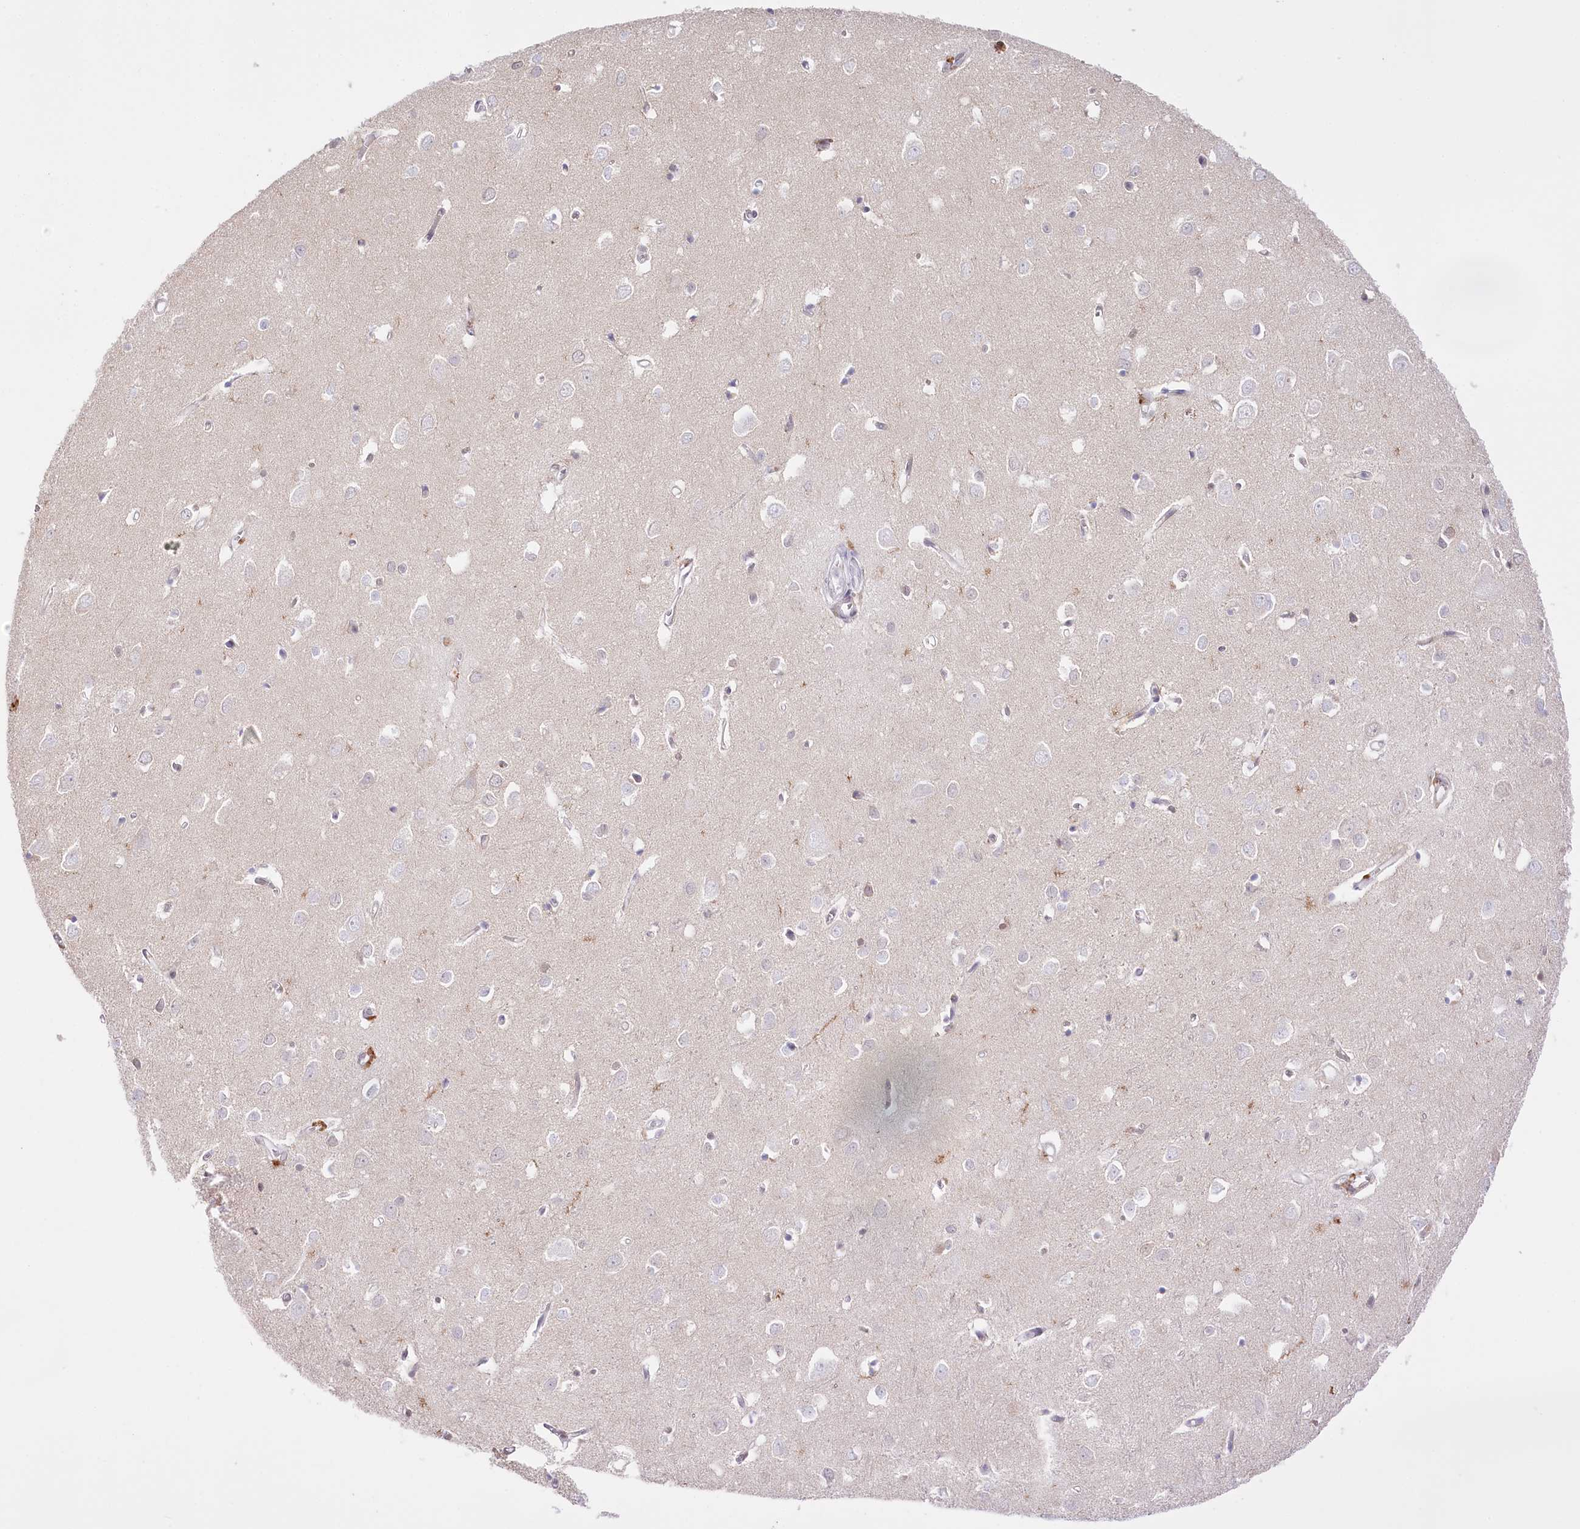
{"staining": {"intensity": "weak", "quantity": "25%-75%", "location": "cytoplasmic/membranous"}, "tissue": "cerebral cortex", "cell_type": "Endothelial cells", "image_type": "normal", "snomed": [{"axis": "morphology", "description": "Normal tissue, NOS"}, {"axis": "topography", "description": "Cerebral cortex"}], "caption": "Protein expression analysis of unremarkable cerebral cortex exhibits weak cytoplasmic/membranous expression in approximately 25%-75% of endothelial cells.", "gene": "SLC39A10", "patient": {"sex": "female", "age": 64}}